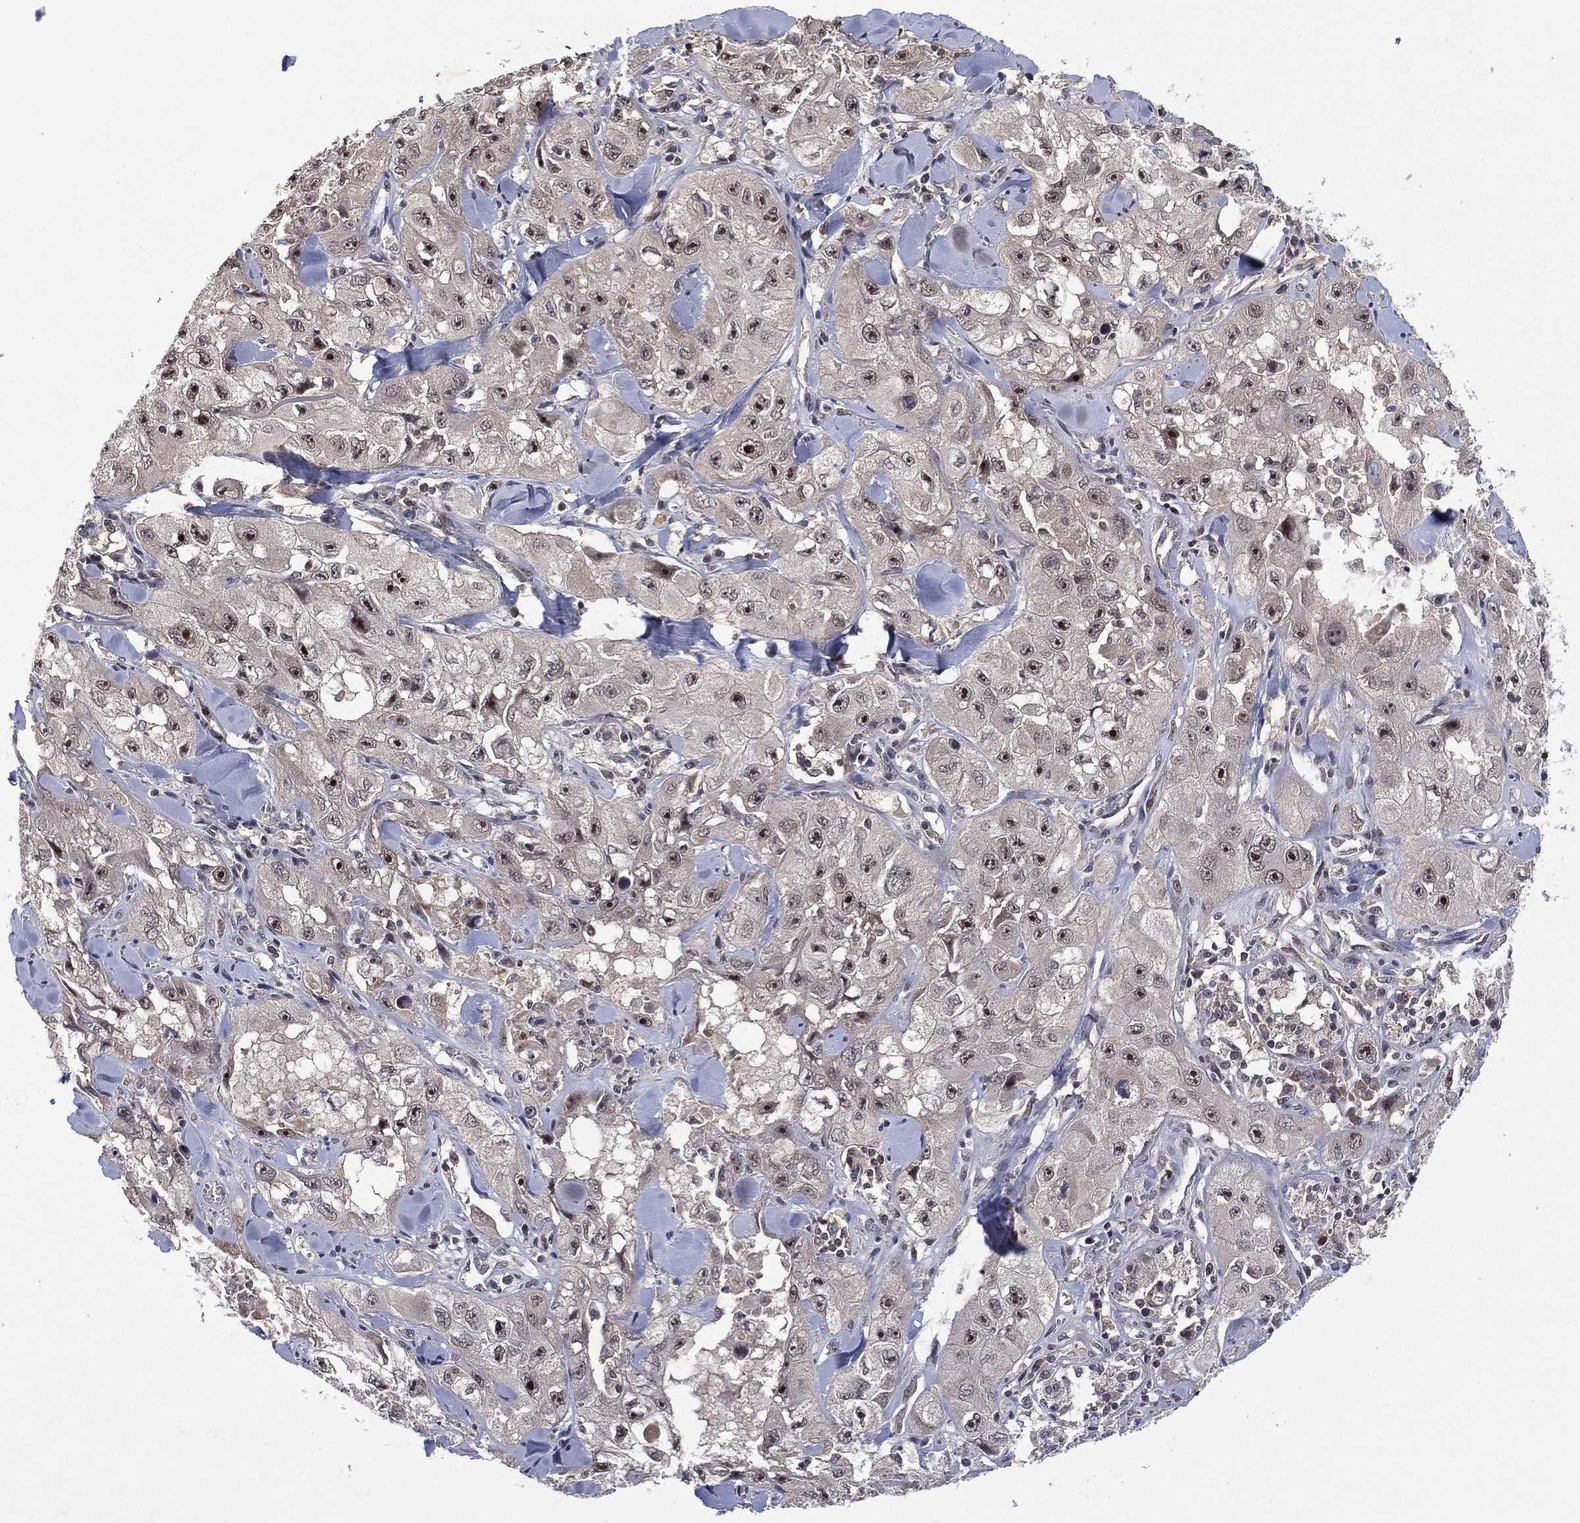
{"staining": {"intensity": "moderate", "quantity": "<25%", "location": "nuclear"}, "tissue": "skin cancer", "cell_type": "Tumor cells", "image_type": "cancer", "snomed": [{"axis": "morphology", "description": "Squamous cell carcinoma, NOS"}, {"axis": "topography", "description": "Skin"}, {"axis": "topography", "description": "Subcutis"}], "caption": "Immunohistochemical staining of squamous cell carcinoma (skin) reveals low levels of moderate nuclear expression in approximately <25% of tumor cells.", "gene": "NELFCD", "patient": {"sex": "male", "age": 73}}